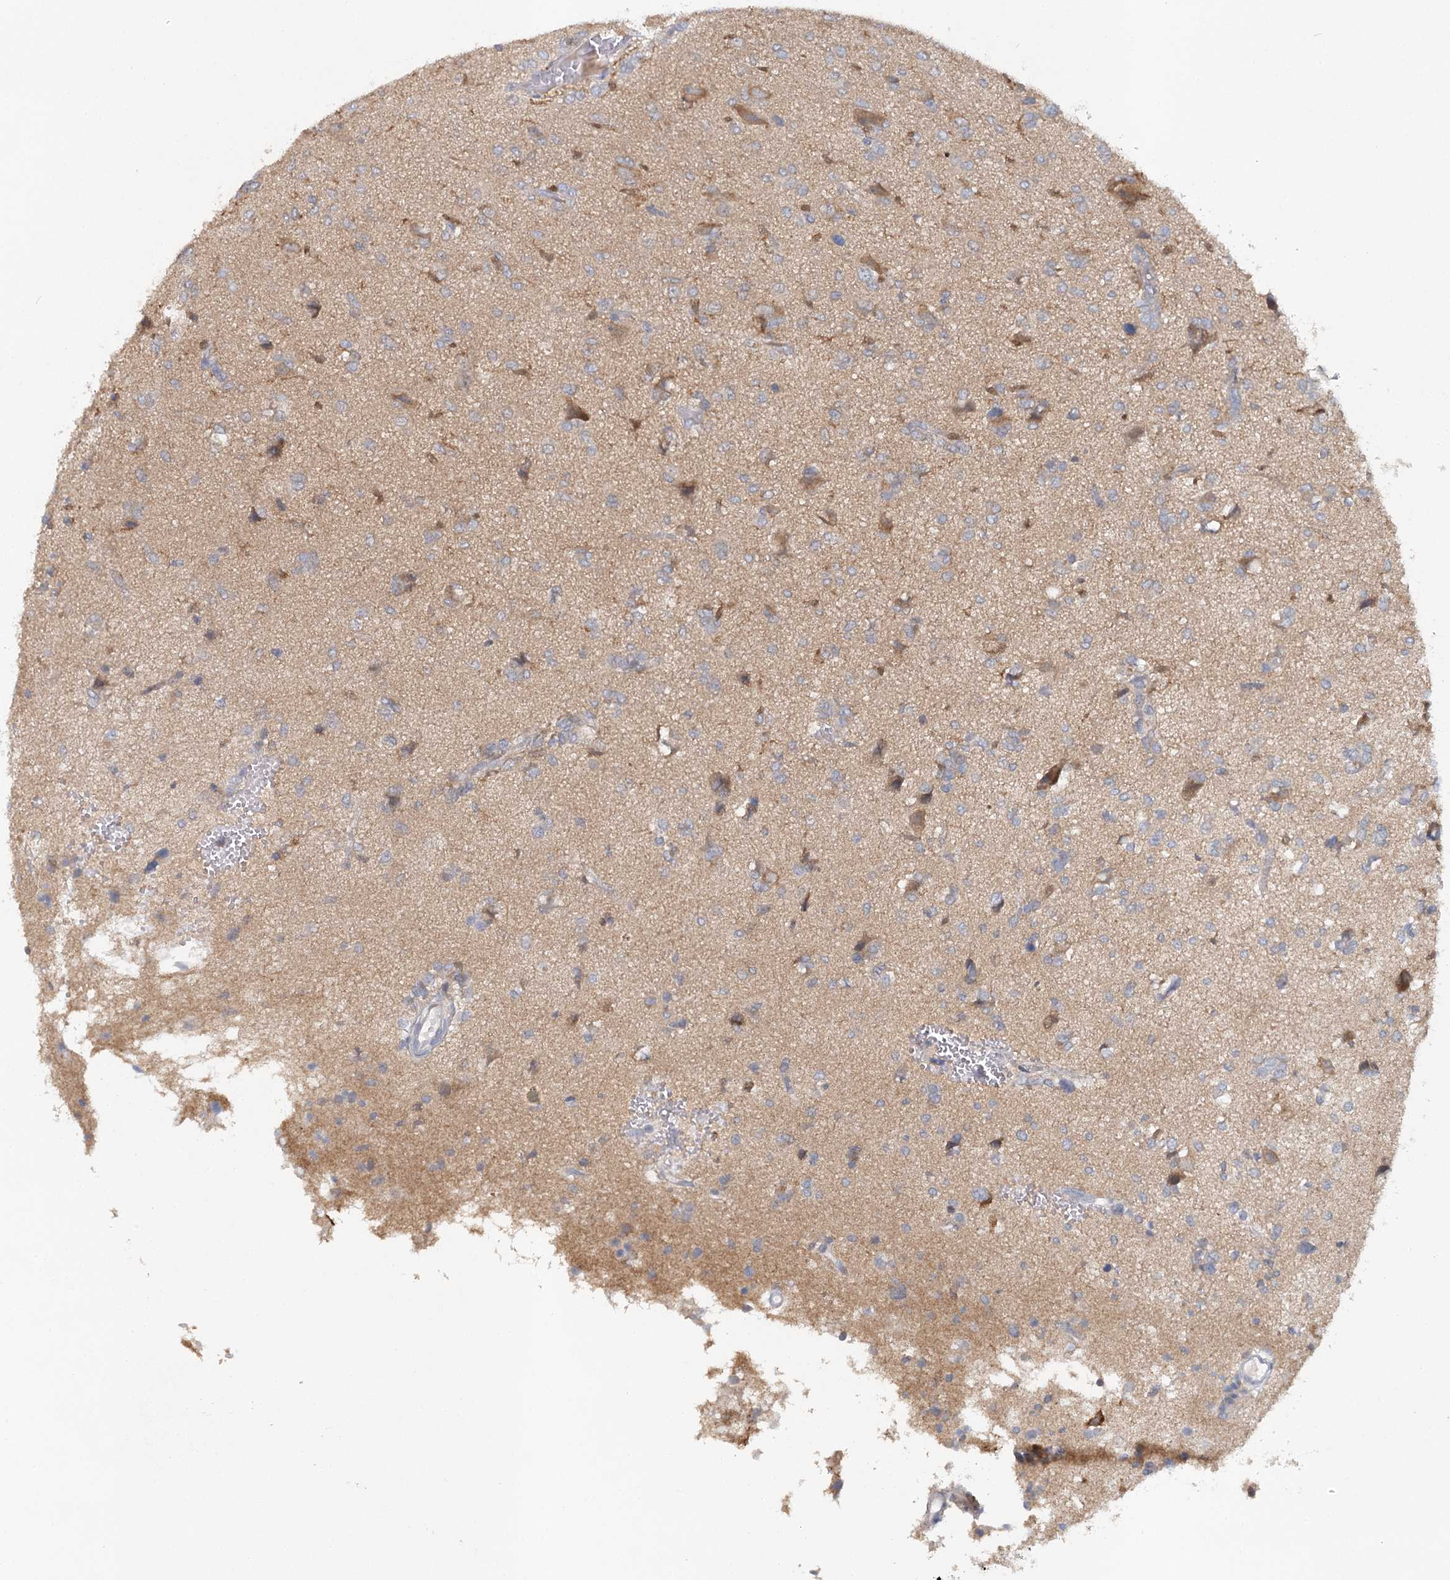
{"staining": {"intensity": "negative", "quantity": "none", "location": "none"}, "tissue": "glioma", "cell_type": "Tumor cells", "image_type": "cancer", "snomed": [{"axis": "morphology", "description": "Glioma, malignant, High grade"}, {"axis": "topography", "description": "Brain"}], "caption": "This is an immunohistochemistry (IHC) photomicrograph of glioma. There is no staining in tumor cells.", "gene": "SLC41A2", "patient": {"sex": "female", "age": 59}}